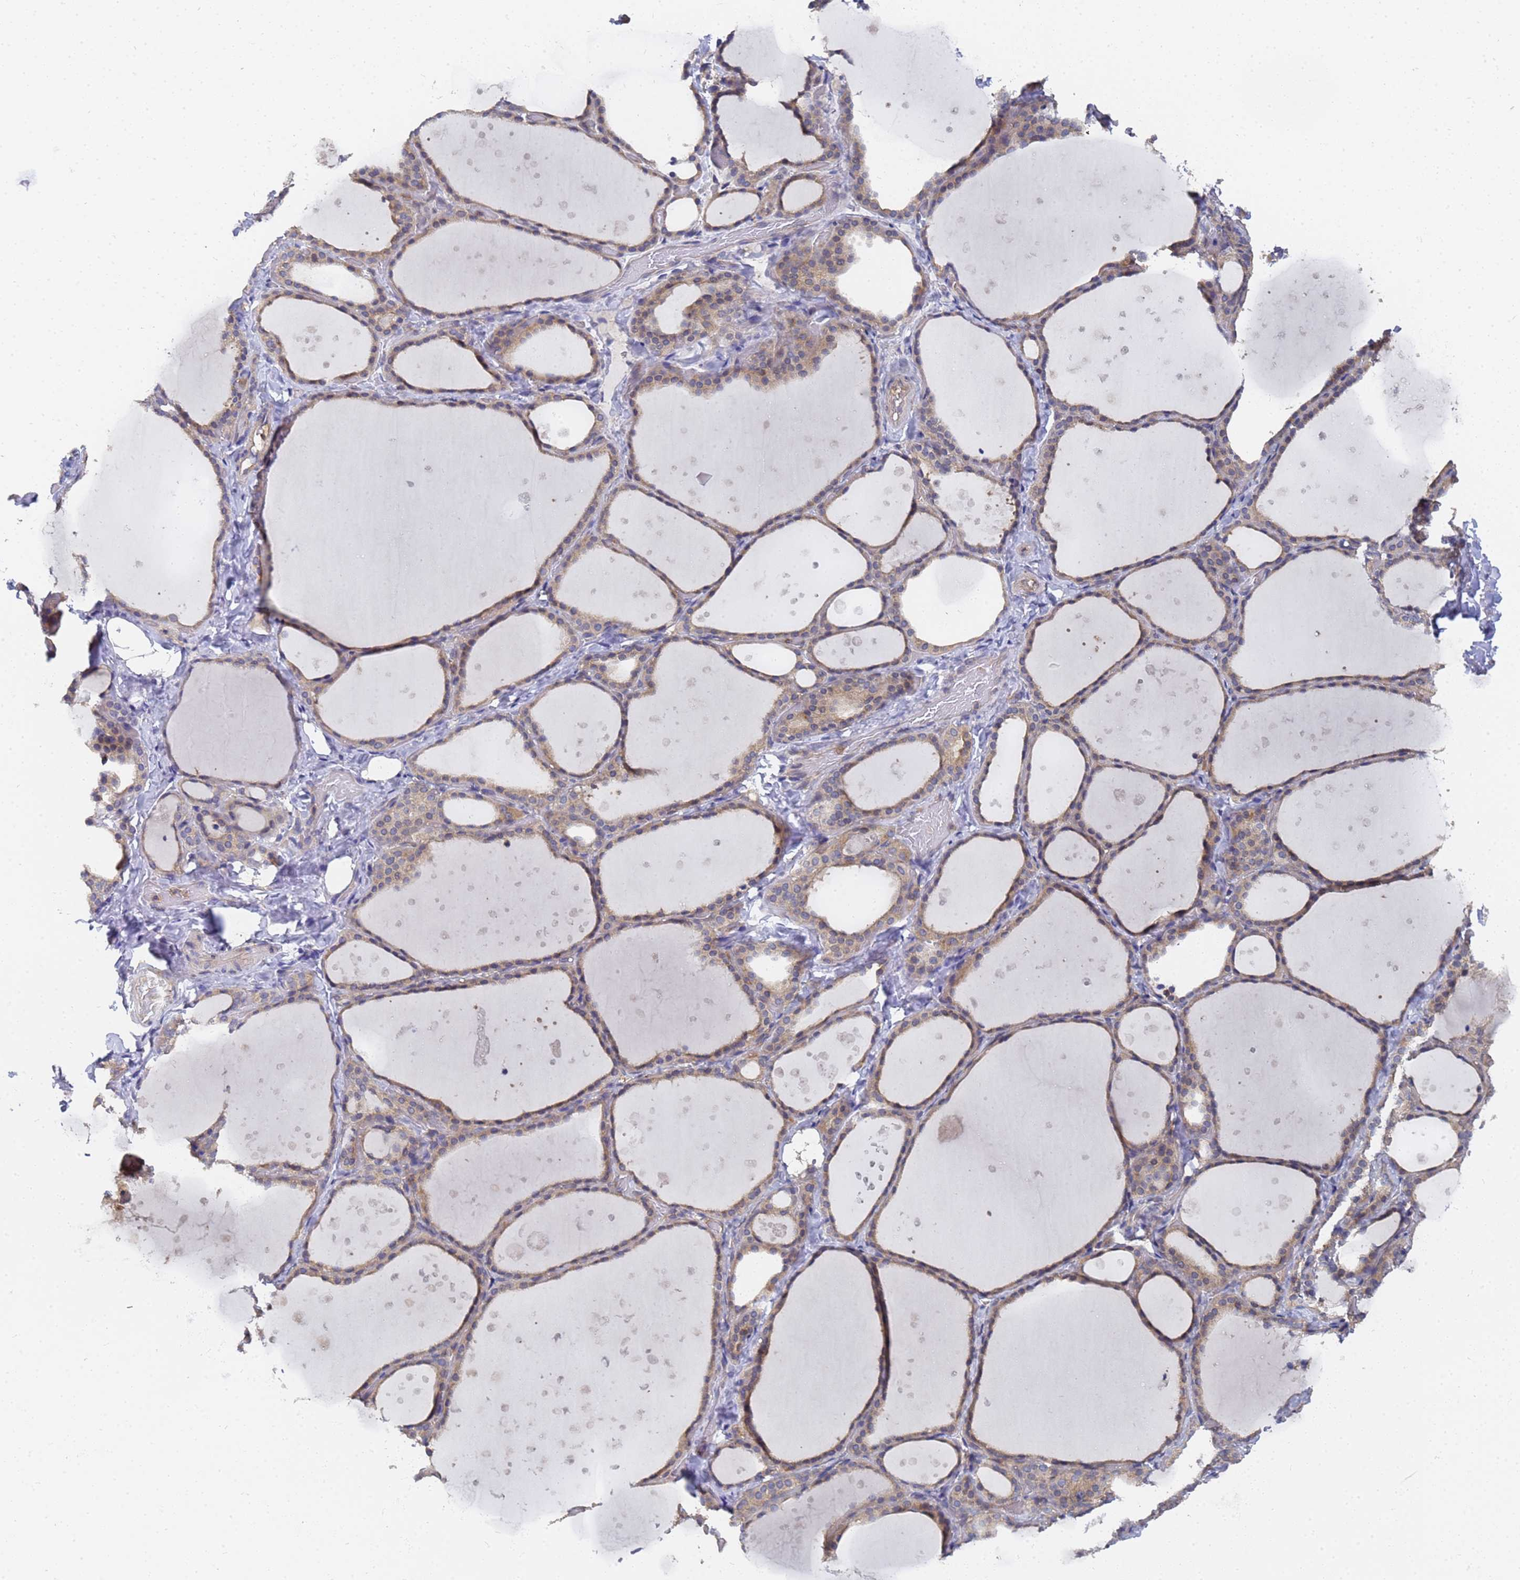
{"staining": {"intensity": "moderate", "quantity": "25%-75%", "location": "cytoplasmic/membranous"}, "tissue": "thyroid gland", "cell_type": "Glandular cells", "image_type": "normal", "snomed": [{"axis": "morphology", "description": "Normal tissue, NOS"}, {"axis": "topography", "description": "Thyroid gland"}], "caption": "IHC of benign human thyroid gland reveals medium levels of moderate cytoplasmic/membranous positivity in approximately 25%-75% of glandular cells. (DAB (3,3'-diaminobenzidine) IHC, brown staining for protein, blue staining for nuclei).", "gene": "ALS2CL", "patient": {"sex": "female", "age": 44}}